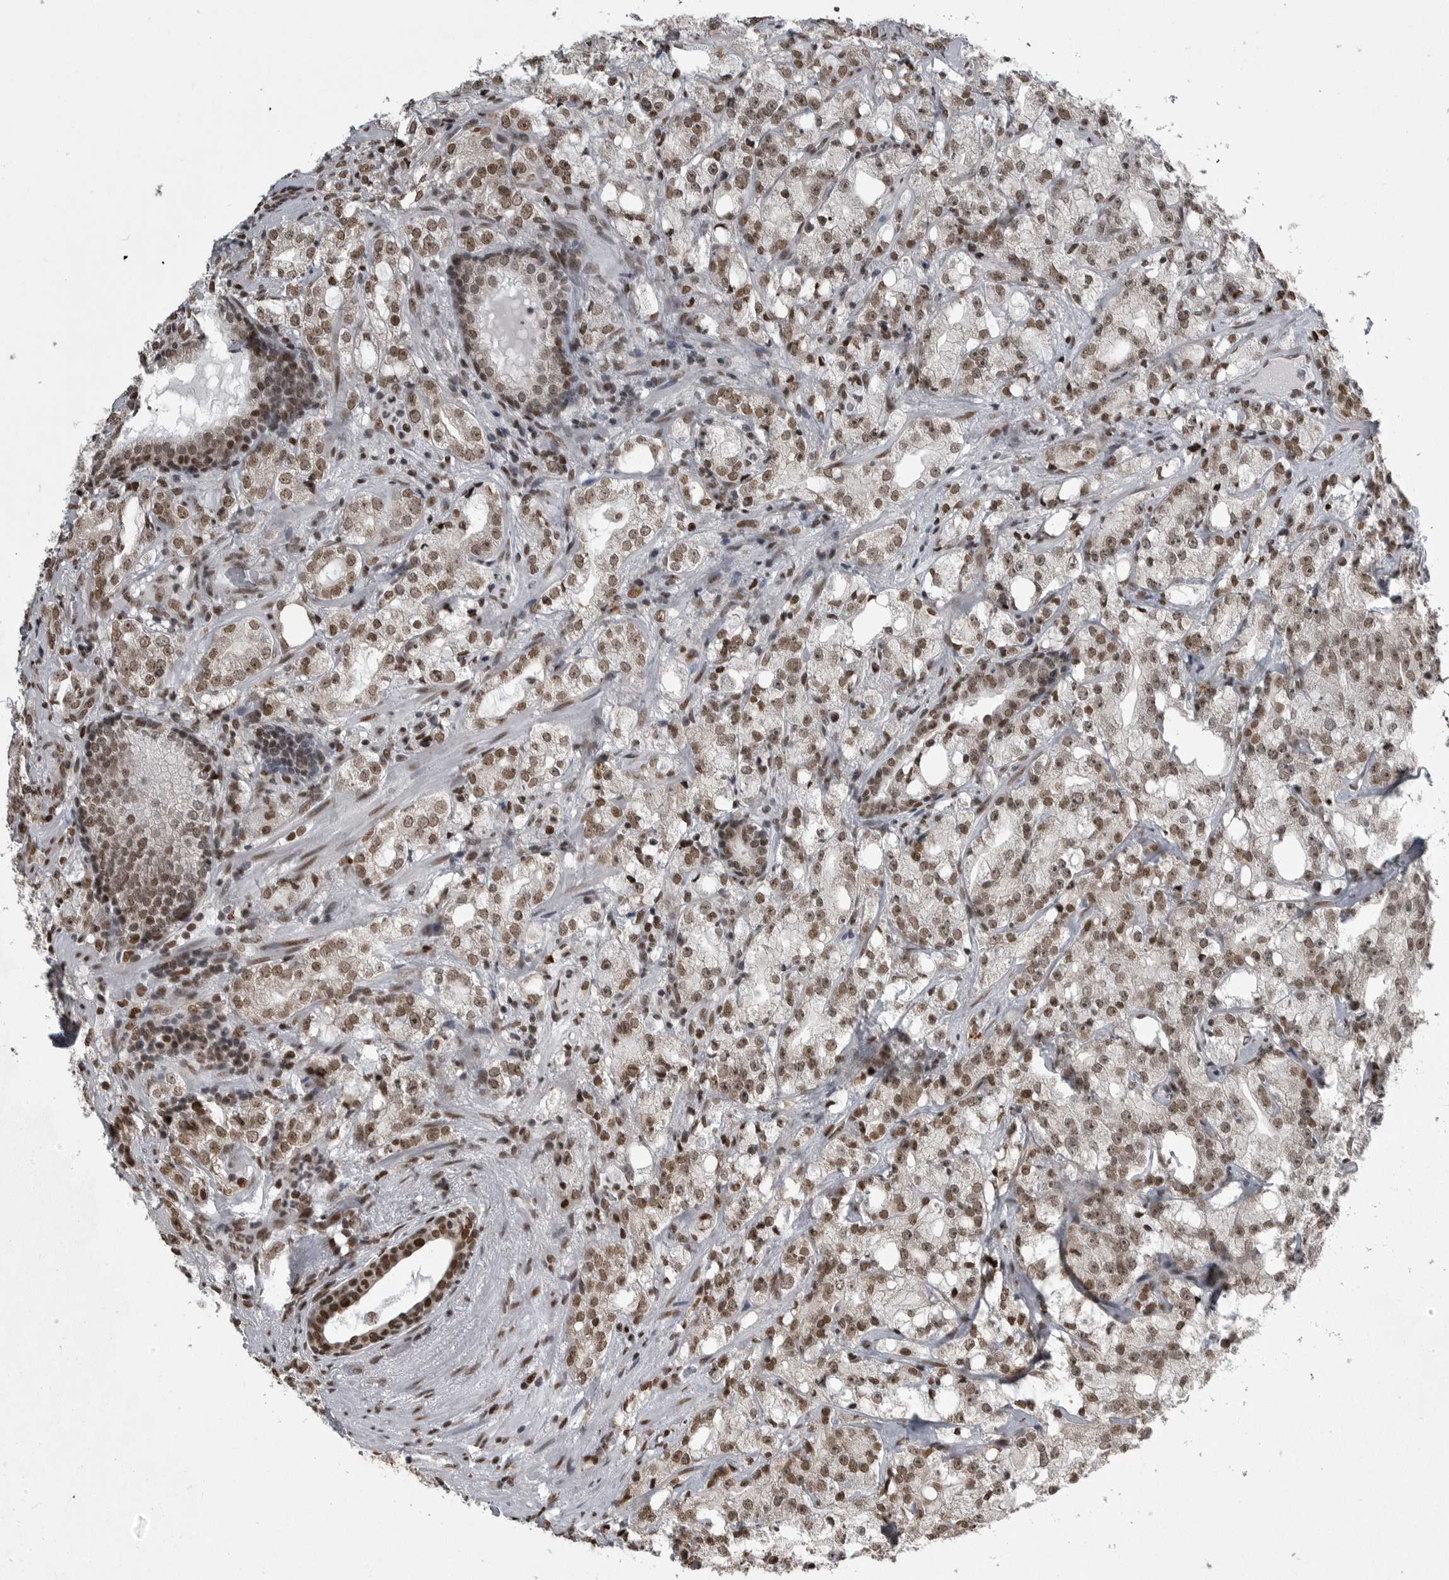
{"staining": {"intensity": "moderate", "quantity": ">75%", "location": "nuclear"}, "tissue": "prostate cancer", "cell_type": "Tumor cells", "image_type": "cancer", "snomed": [{"axis": "morphology", "description": "Adenocarcinoma, High grade"}, {"axis": "topography", "description": "Prostate"}], "caption": "Moderate nuclear protein expression is identified in about >75% of tumor cells in adenocarcinoma (high-grade) (prostate). Nuclei are stained in blue.", "gene": "YAF2", "patient": {"sex": "male", "age": 64}}